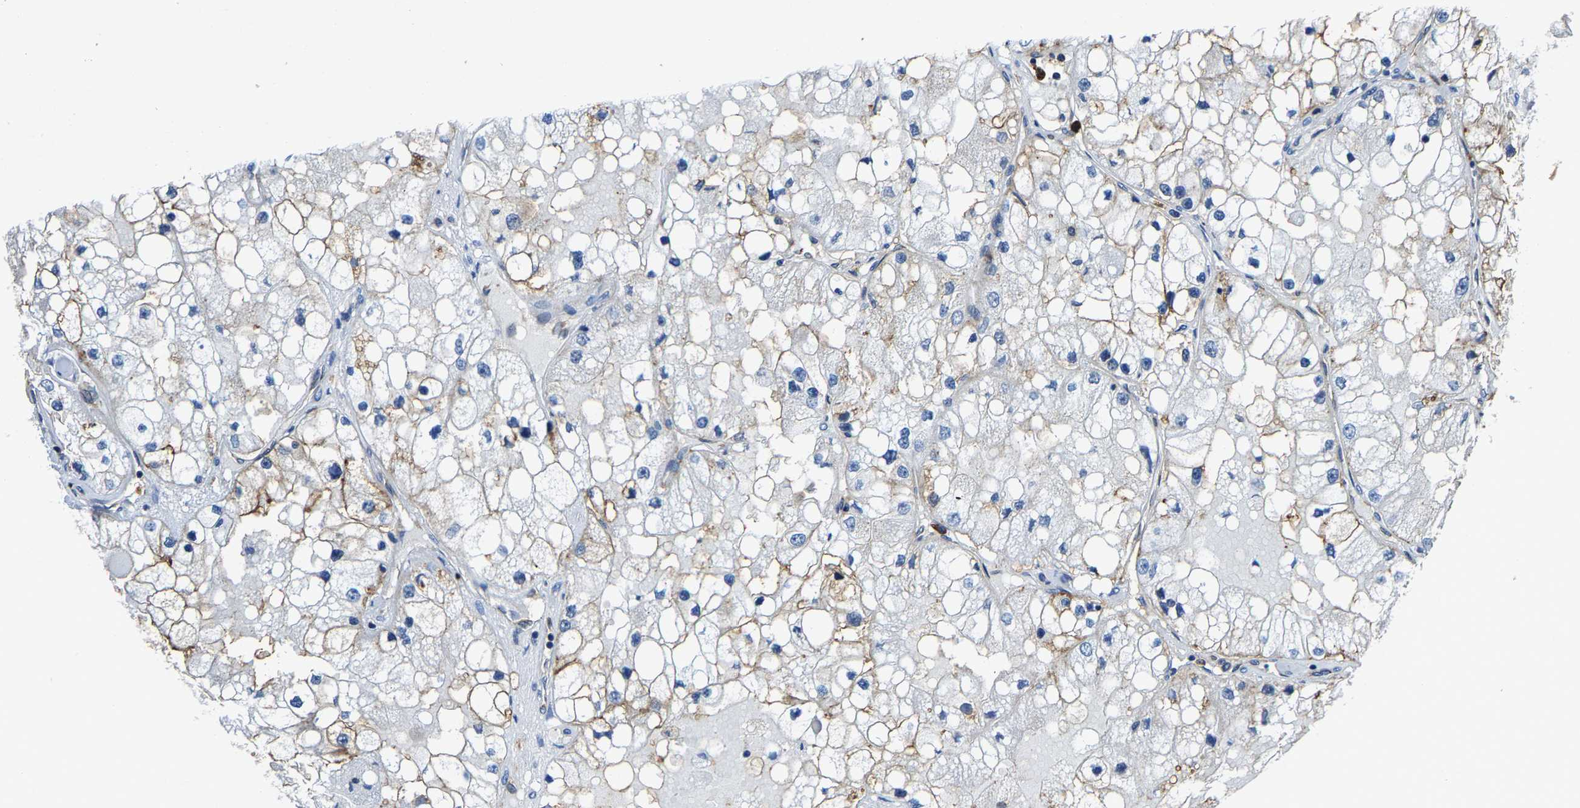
{"staining": {"intensity": "moderate", "quantity": "<25%", "location": "cytoplasmic/membranous"}, "tissue": "renal cancer", "cell_type": "Tumor cells", "image_type": "cancer", "snomed": [{"axis": "morphology", "description": "Adenocarcinoma, NOS"}, {"axis": "topography", "description": "Kidney"}], "caption": "High-power microscopy captured an IHC histopathology image of renal cancer (adenocarcinoma), revealing moderate cytoplasmic/membranous expression in about <25% of tumor cells. (DAB (3,3'-diaminobenzidine) IHC with brightfield microscopy, high magnification).", "gene": "TRAF6", "patient": {"sex": "male", "age": 68}}